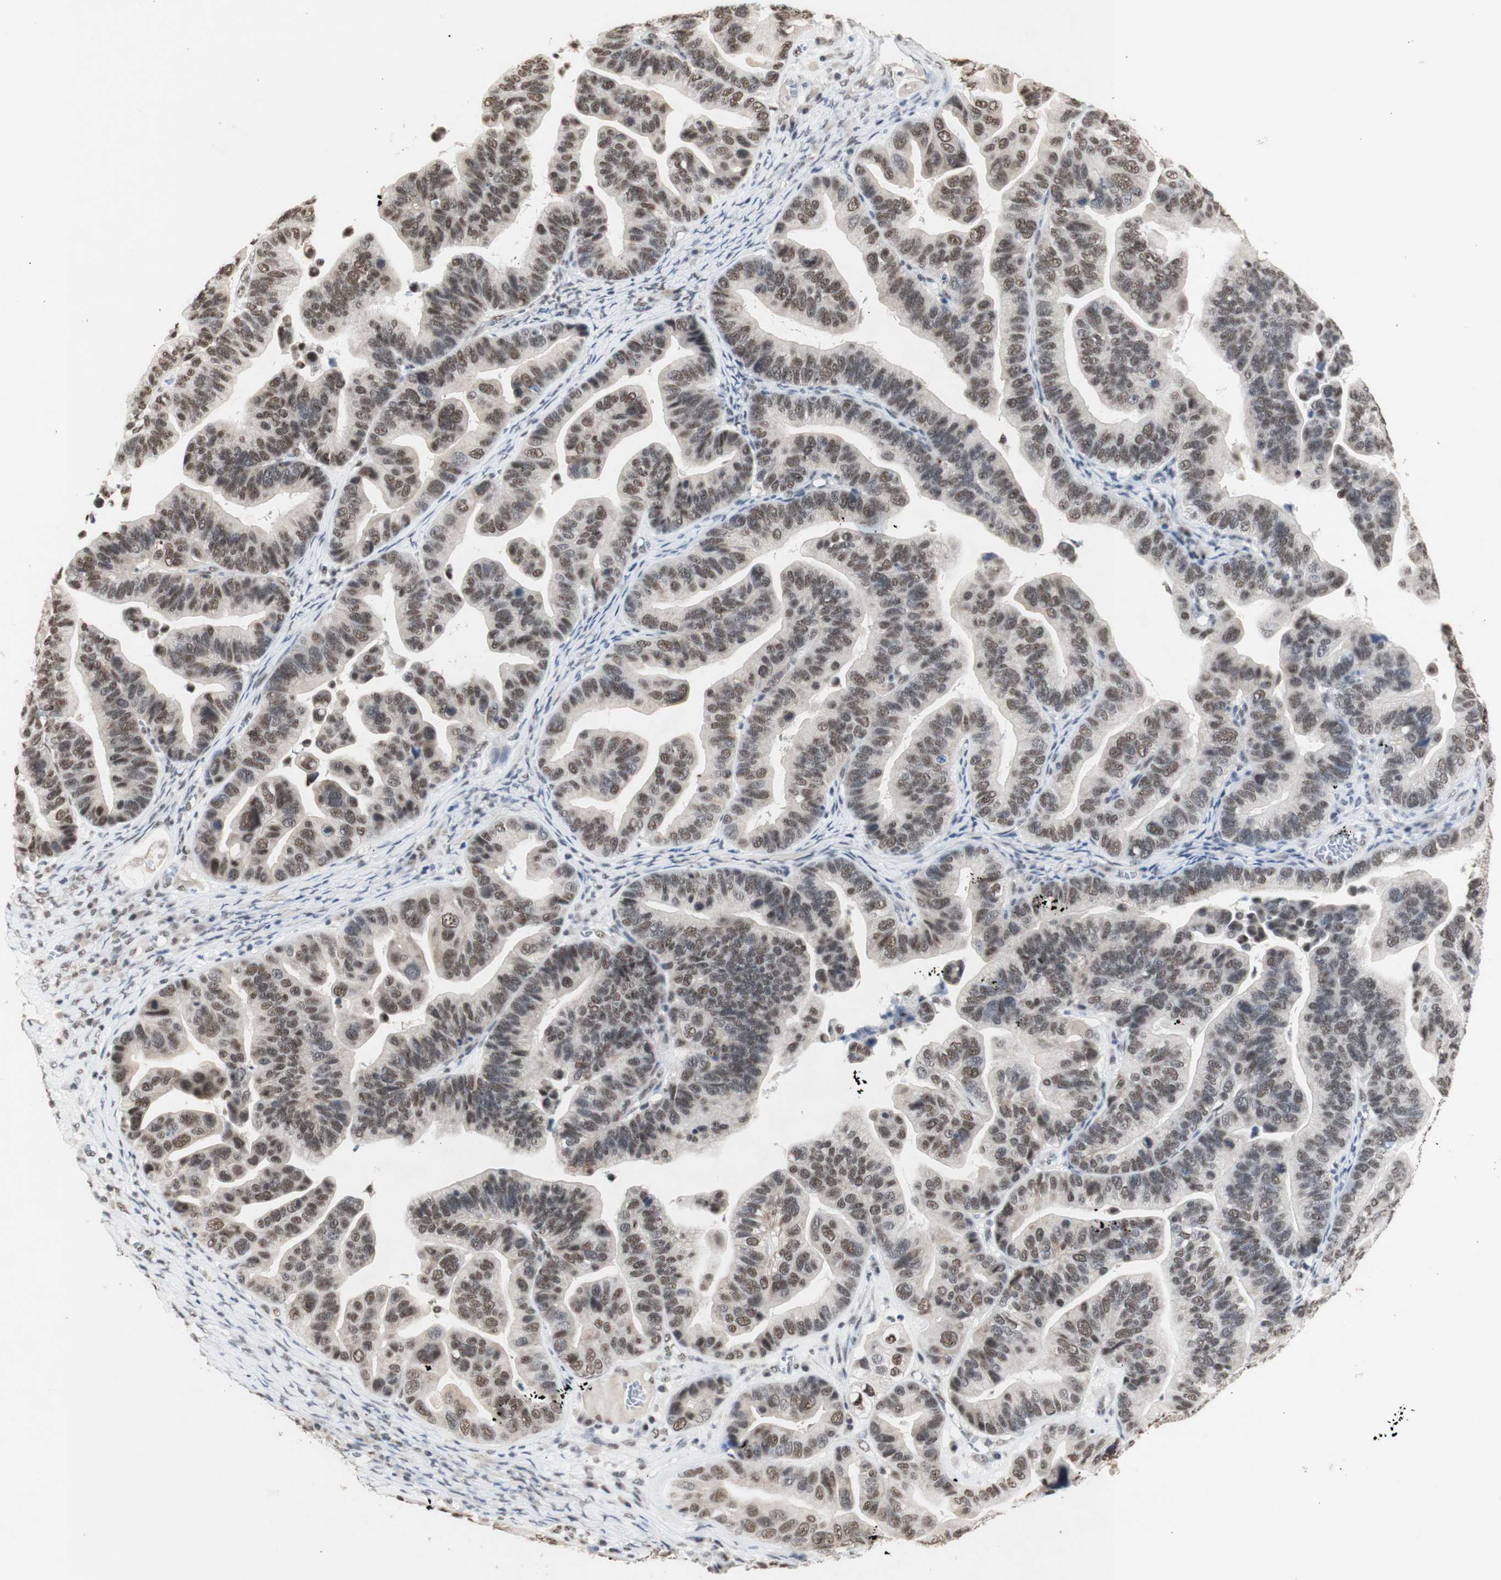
{"staining": {"intensity": "moderate", "quantity": ">75%", "location": "nuclear"}, "tissue": "ovarian cancer", "cell_type": "Tumor cells", "image_type": "cancer", "snomed": [{"axis": "morphology", "description": "Cystadenocarcinoma, serous, NOS"}, {"axis": "topography", "description": "Ovary"}], "caption": "Protein expression analysis of human ovarian cancer (serous cystadenocarcinoma) reveals moderate nuclear positivity in approximately >75% of tumor cells. (DAB IHC with brightfield microscopy, high magnification).", "gene": "SNRPB", "patient": {"sex": "female", "age": 56}}